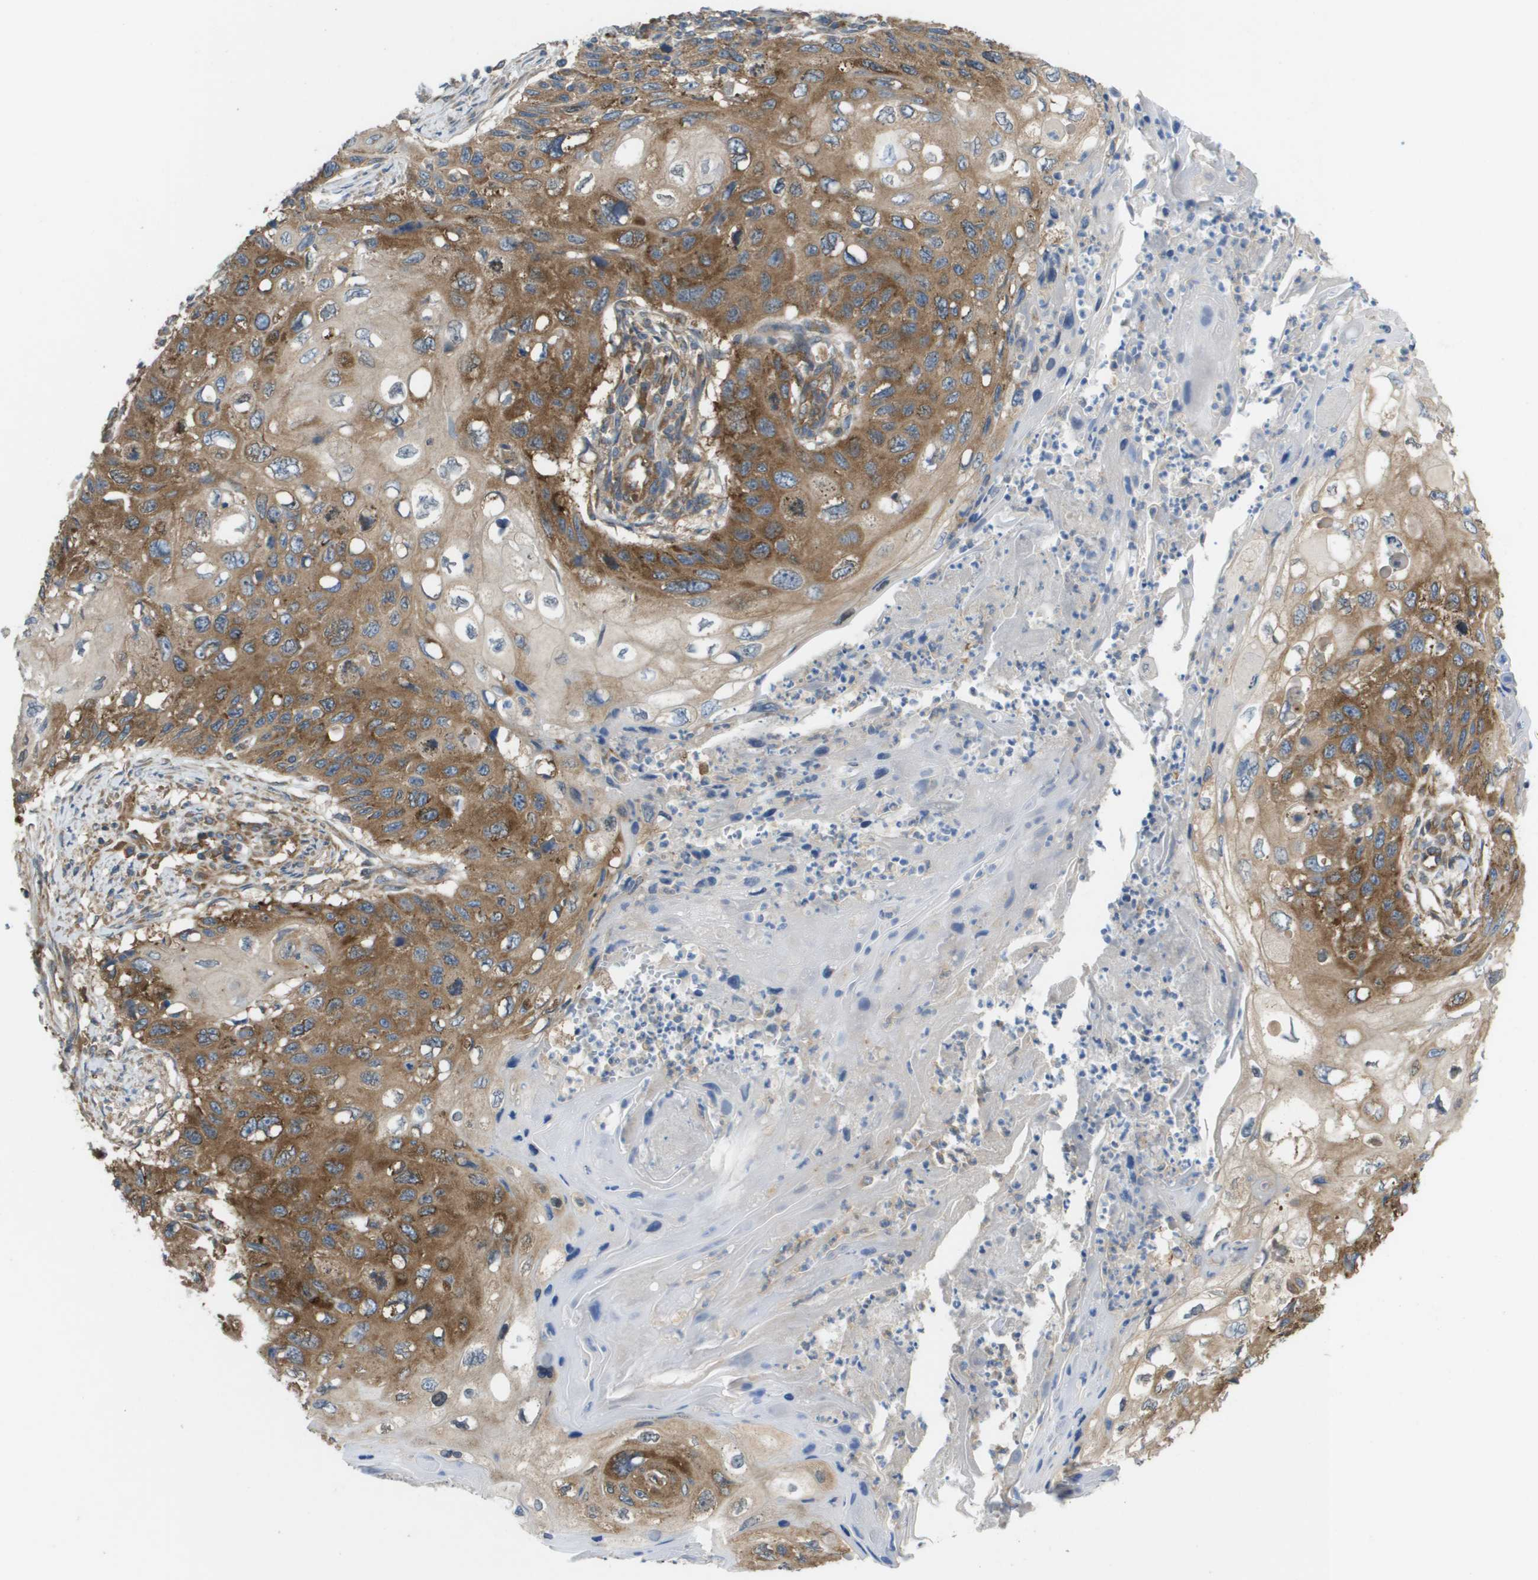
{"staining": {"intensity": "moderate", "quantity": ">75%", "location": "cytoplasmic/membranous"}, "tissue": "cervical cancer", "cell_type": "Tumor cells", "image_type": "cancer", "snomed": [{"axis": "morphology", "description": "Squamous cell carcinoma, NOS"}, {"axis": "topography", "description": "Cervix"}], "caption": "About >75% of tumor cells in human cervical squamous cell carcinoma display moderate cytoplasmic/membranous protein staining as visualized by brown immunohistochemical staining.", "gene": "EIF4G2", "patient": {"sex": "female", "age": 70}}